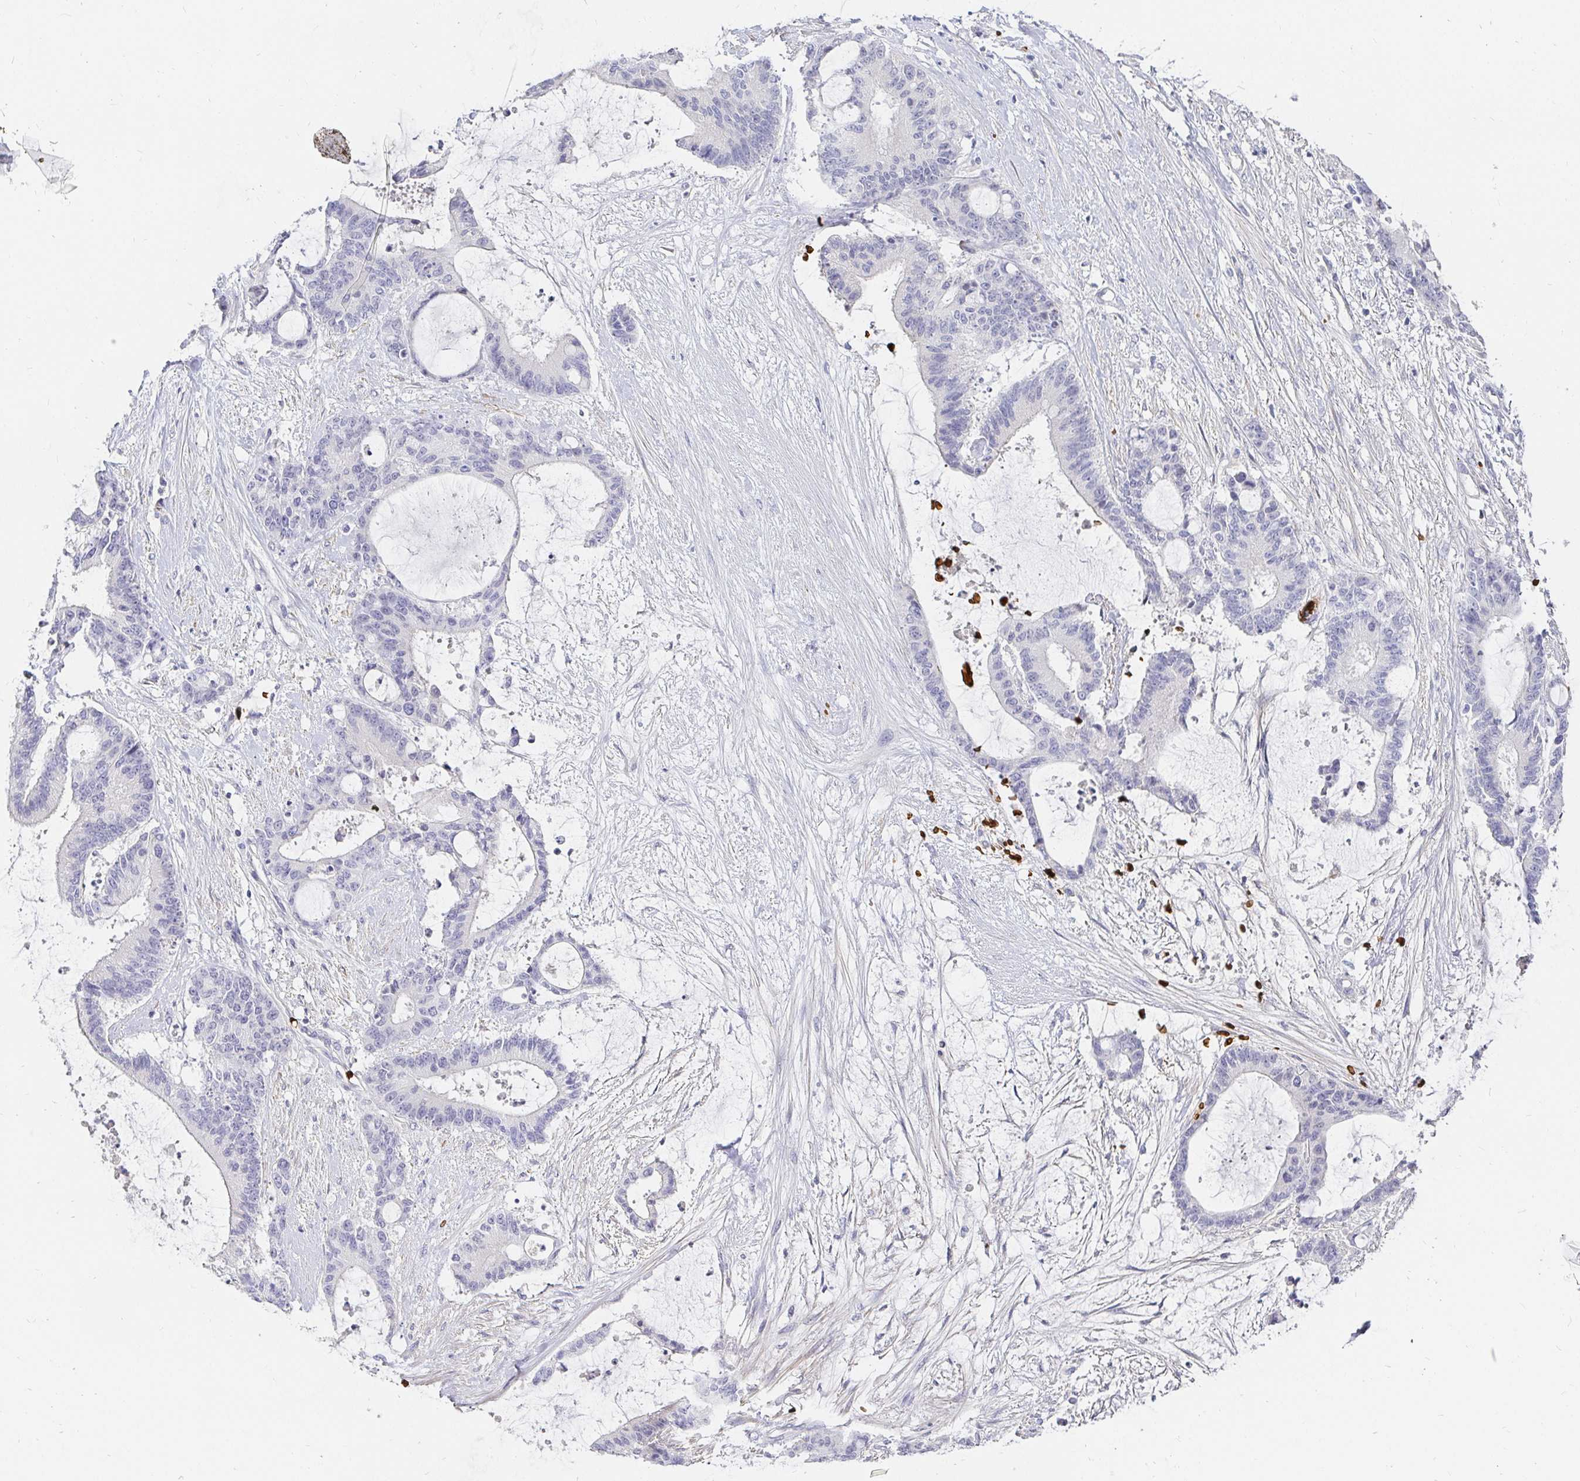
{"staining": {"intensity": "negative", "quantity": "none", "location": "none"}, "tissue": "liver cancer", "cell_type": "Tumor cells", "image_type": "cancer", "snomed": [{"axis": "morphology", "description": "Normal tissue, NOS"}, {"axis": "morphology", "description": "Cholangiocarcinoma"}, {"axis": "topography", "description": "Liver"}, {"axis": "topography", "description": "Peripheral nerve tissue"}], "caption": "A photomicrograph of liver cholangiocarcinoma stained for a protein displays no brown staining in tumor cells.", "gene": "FGF21", "patient": {"sex": "female", "age": 73}}